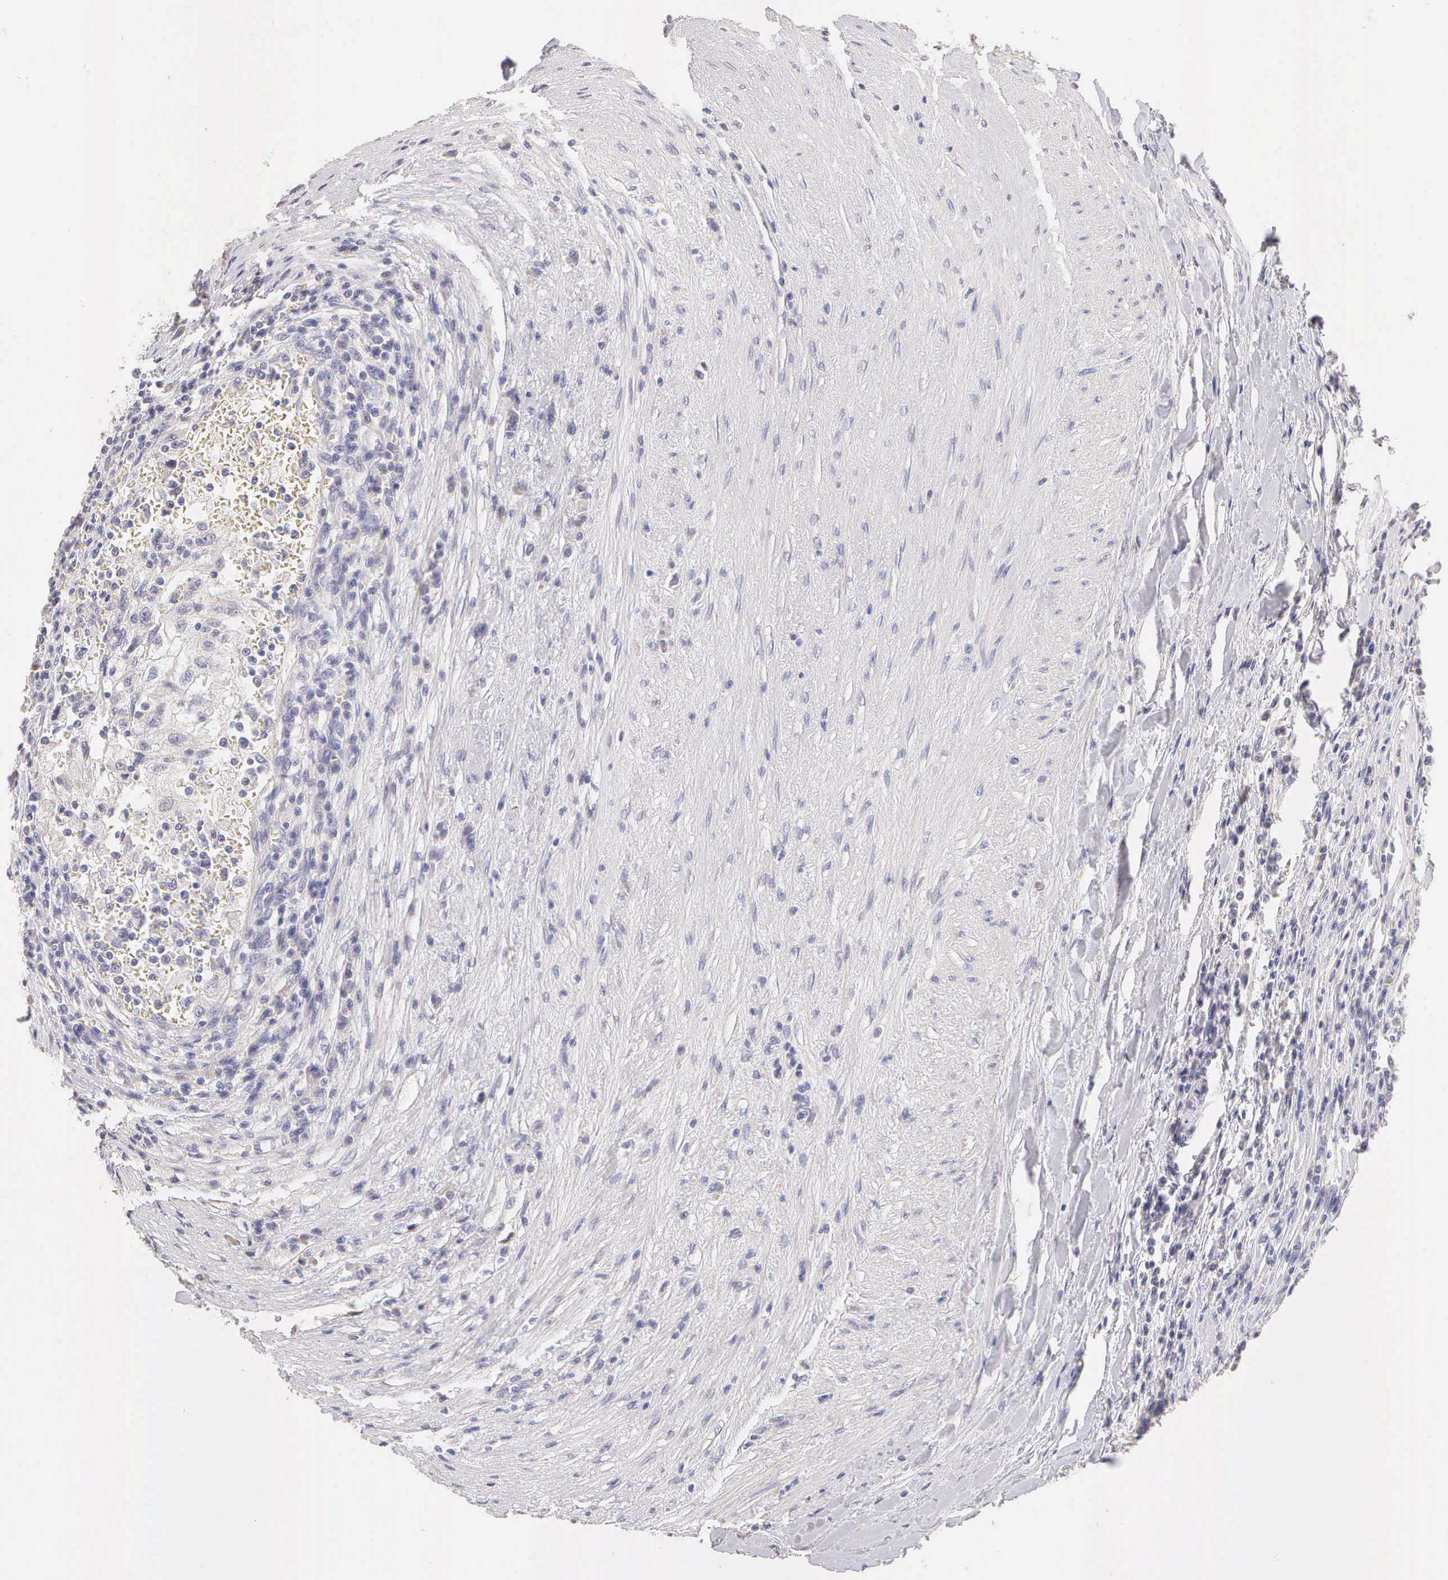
{"staining": {"intensity": "negative", "quantity": "none", "location": "none"}, "tissue": "renal cancer", "cell_type": "Tumor cells", "image_type": "cancer", "snomed": [{"axis": "morphology", "description": "Normal tissue, NOS"}, {"axis": "morphology", "description": "Adenocarcinoma, NOS"}, {"axis": "topography", "description": "Kidney"}], "caption": "IHC micrograph of renal adenocarcinoma stained for a protein (brown), which shows no positivity in tumor cells.", "gene": "ESR1", "patient": {"sex": "male", "age": 71}}